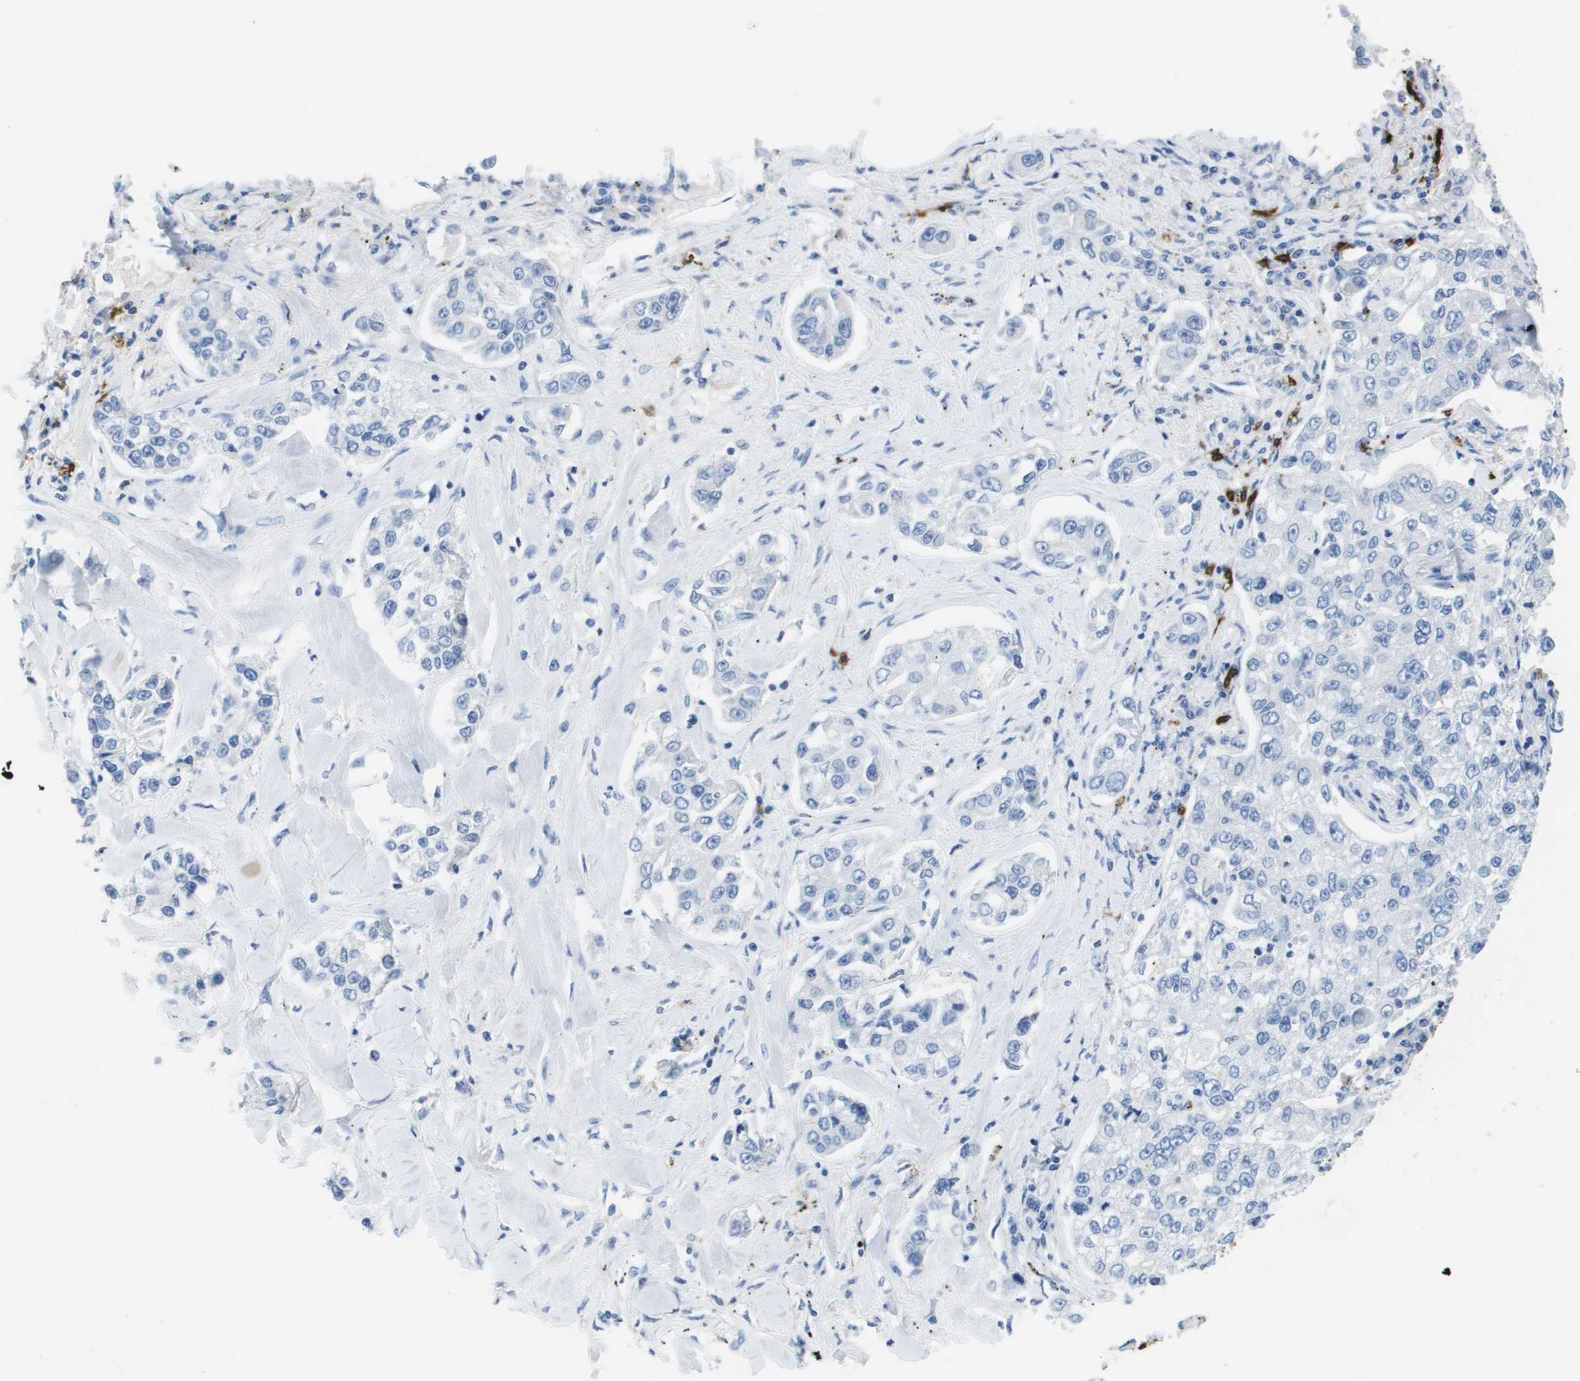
{"staining": {"intensity": "negative", "quantity": "none", "location": "none"}, "tissue": "lung cancer", "cell_type": "Tumor cells", "image_type": "cancer", "snomed": [{"axis": "morphology", "description": "Adenocarcinoma, NOS"}, {"axis": "topography", "description": "Lung"}], "caption": "DAB immunohistochemical staining of human adenocarcinoma (lung) reveals no significant expression in tumor cells. (DAB IHC with hematoxylin counter stain).", "gene": "MS4A1", "patient": {"sex": "male", "age": 49}}